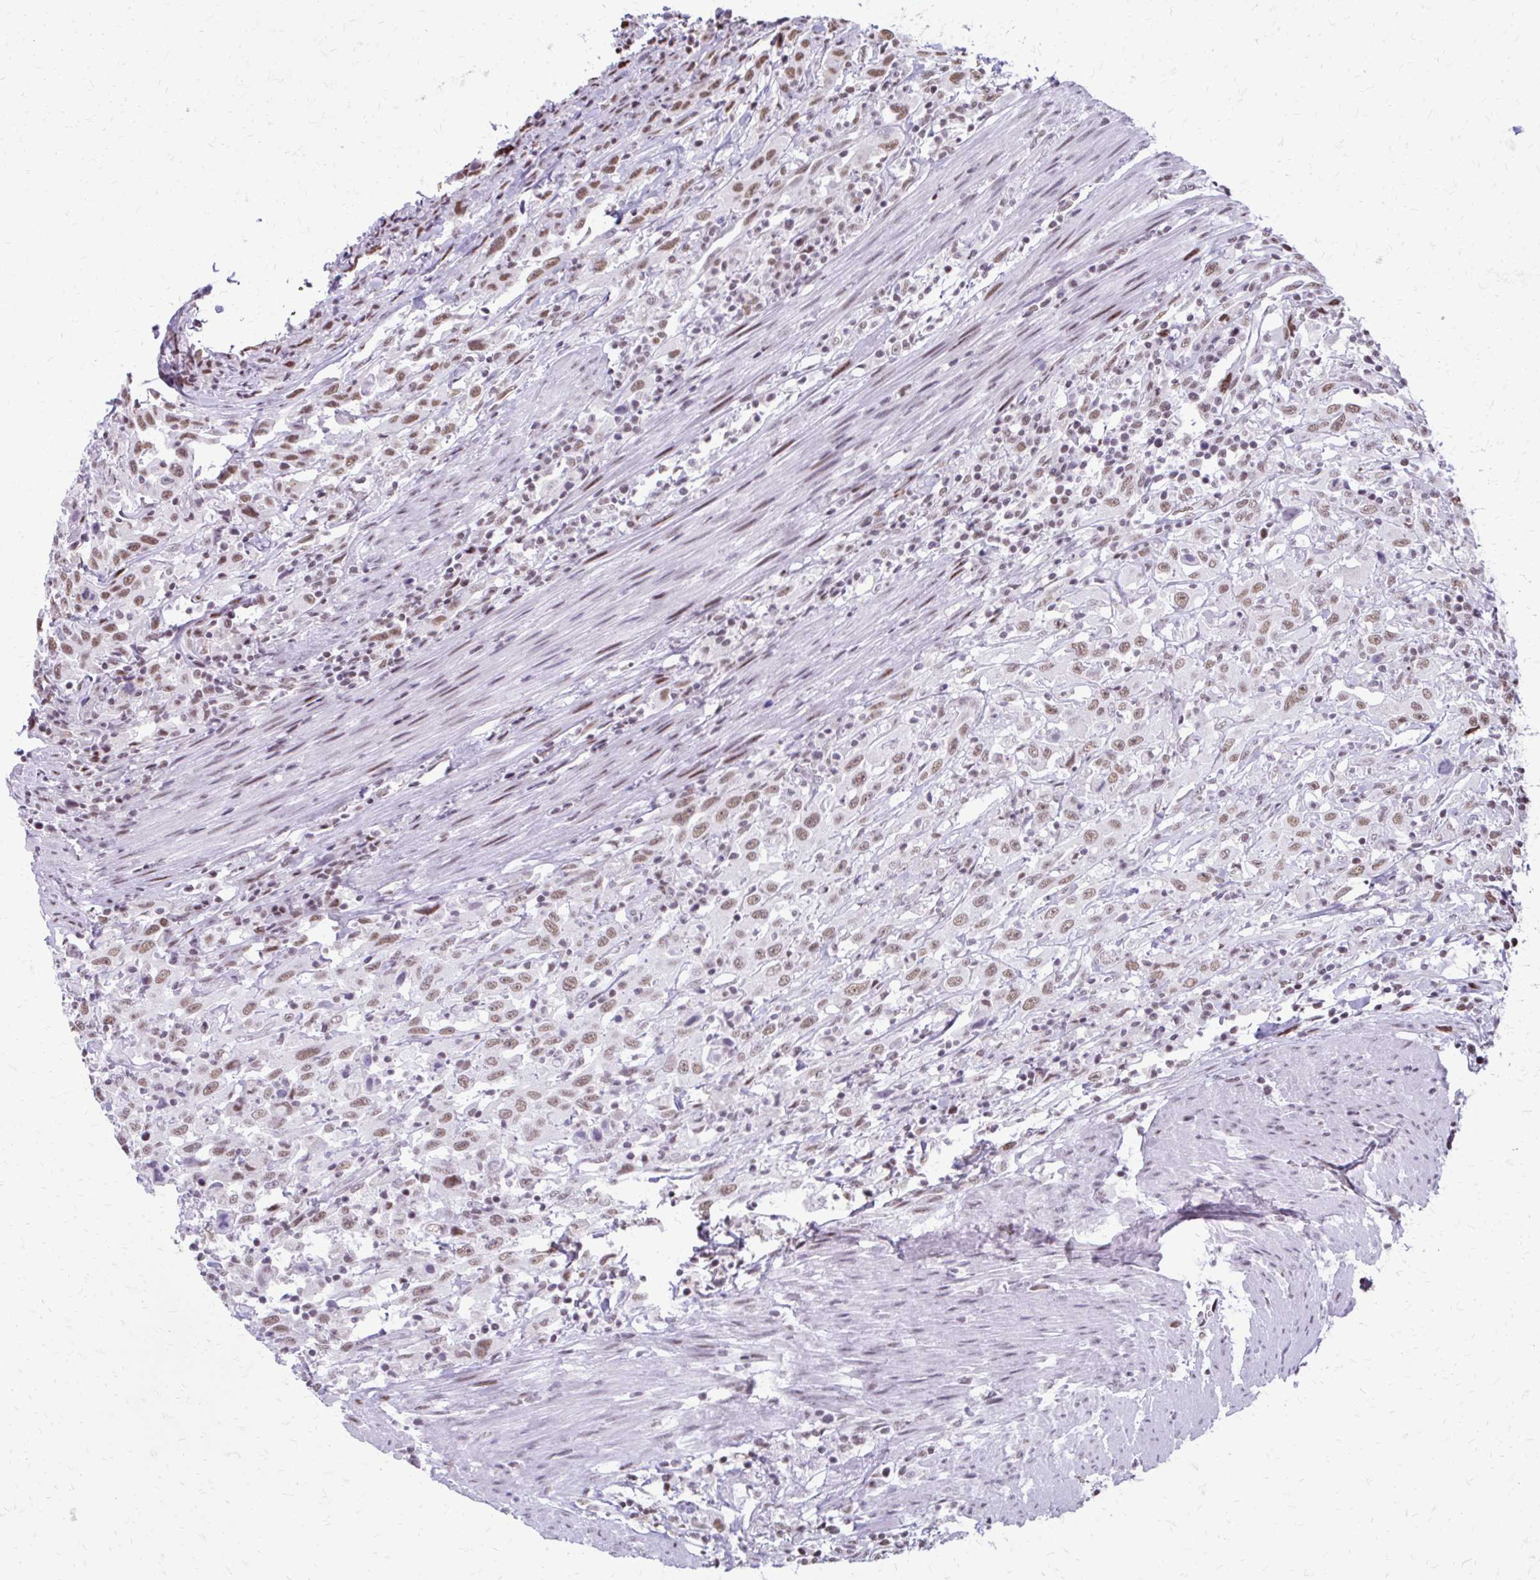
{"staining": {"intensity": "weak", "quantity": ">75%", "location": "nuclear"}, "tissue": "urothelial cancer", "cell_type": "Tumor cells", "image_type": "cancer", "snomed": [{"axis": "morphology", "description": "Urothelial carcinoma, High grade"}, {"axis": "topography", "description": "Urinary bladder"}], "caption": "Human urothelial cancer stained for a protein (brown) exhibits weak nuclear positive positivity in approximately >75% of tumor cells.", "gene": "SS18", "patient": {"sex": "male", "age": 61}}